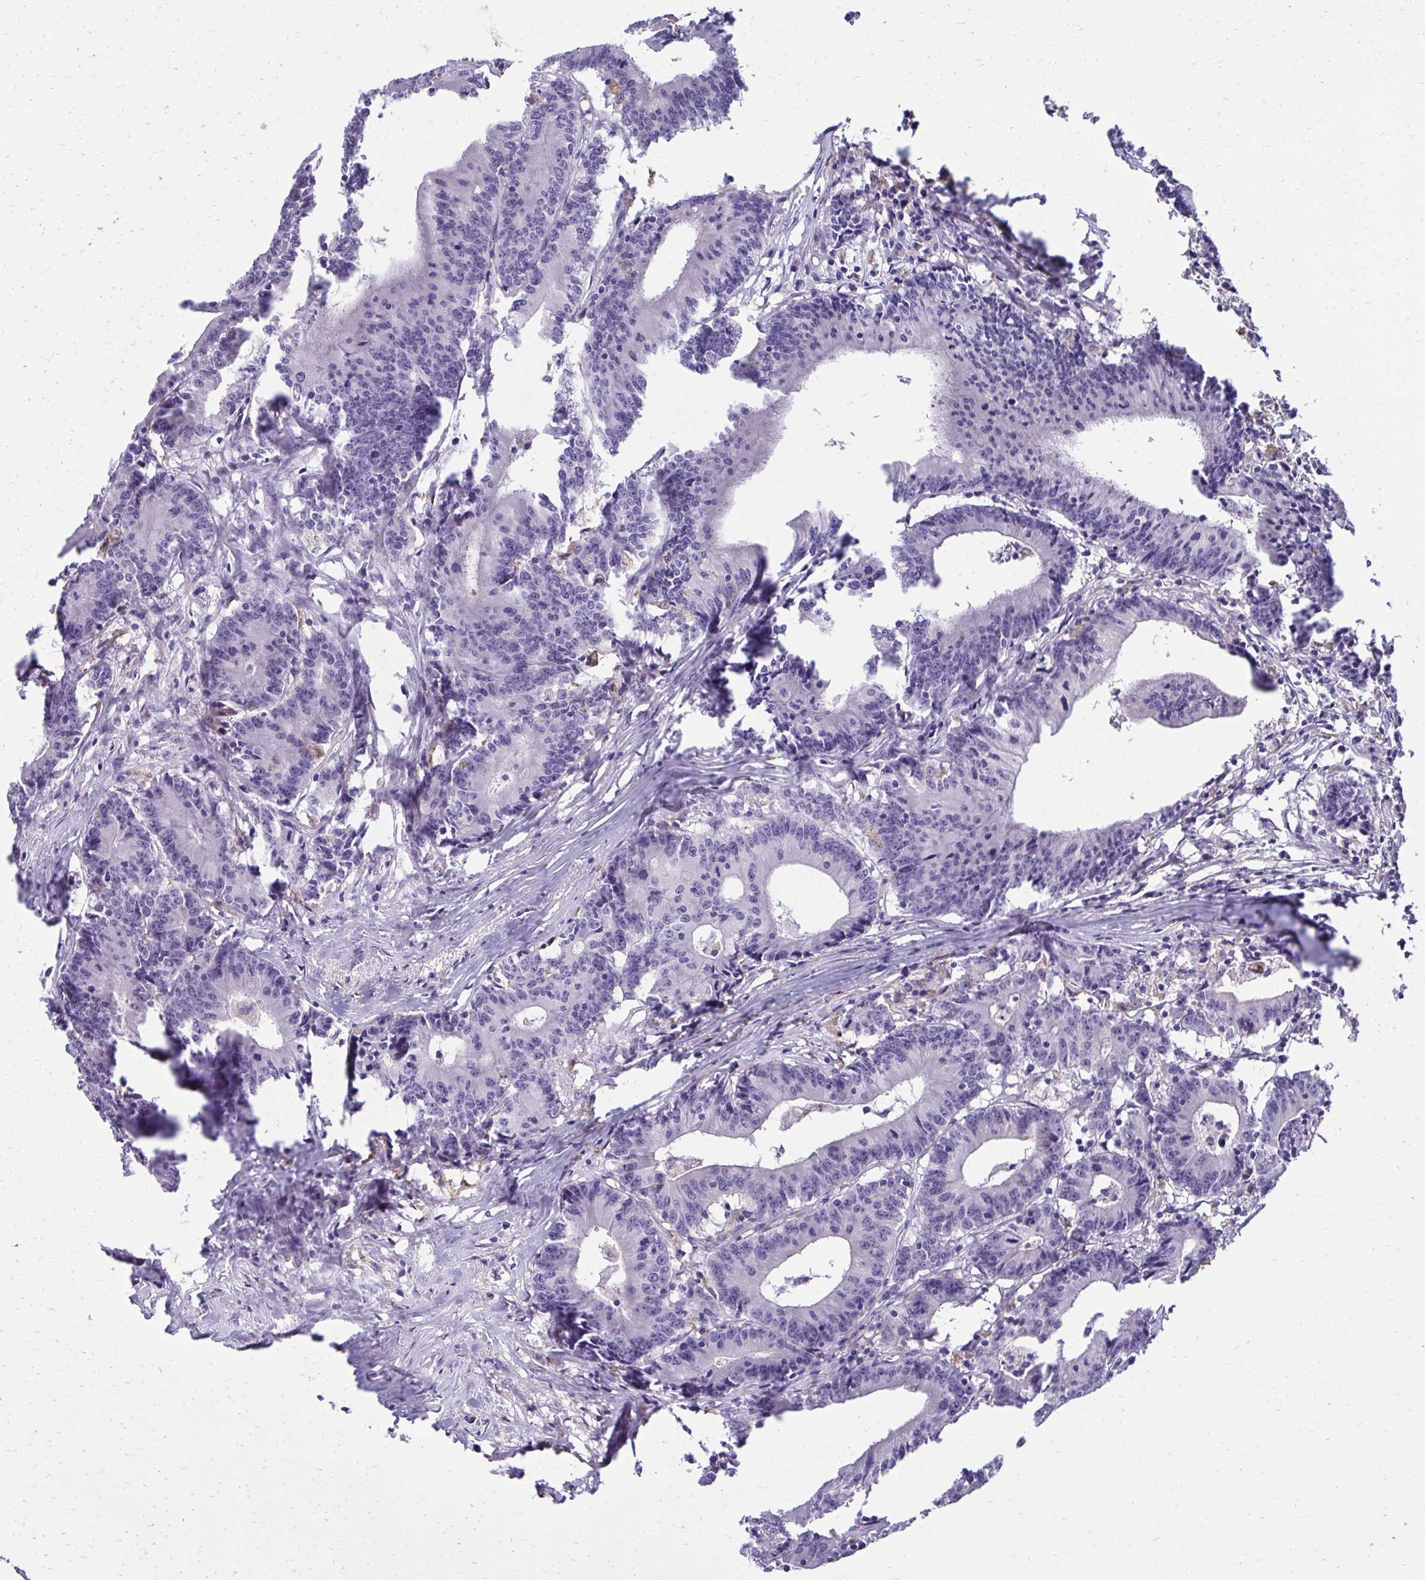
{"staining": {"intensity": "negative", "quantity": "none", "location": "none"}, "tissue": "colorectal cancer", "cell_type": "Tumor cells", "image_type": "cancer", "snomed": [{"axis": "morphology", "description": "Adenocarcinoma, NOS"}, {"axis": "topography", "description": "Colon"}], "caption": "This photomicrograph is of colorectal adenocarcinoma stained with immunohistochemistry to label a protein in brown with the nuclei are counter-stained blue. There is no expression in tumor cells.", "gene": "AIG1", "patient": {"sex": "female", "age": 78}}